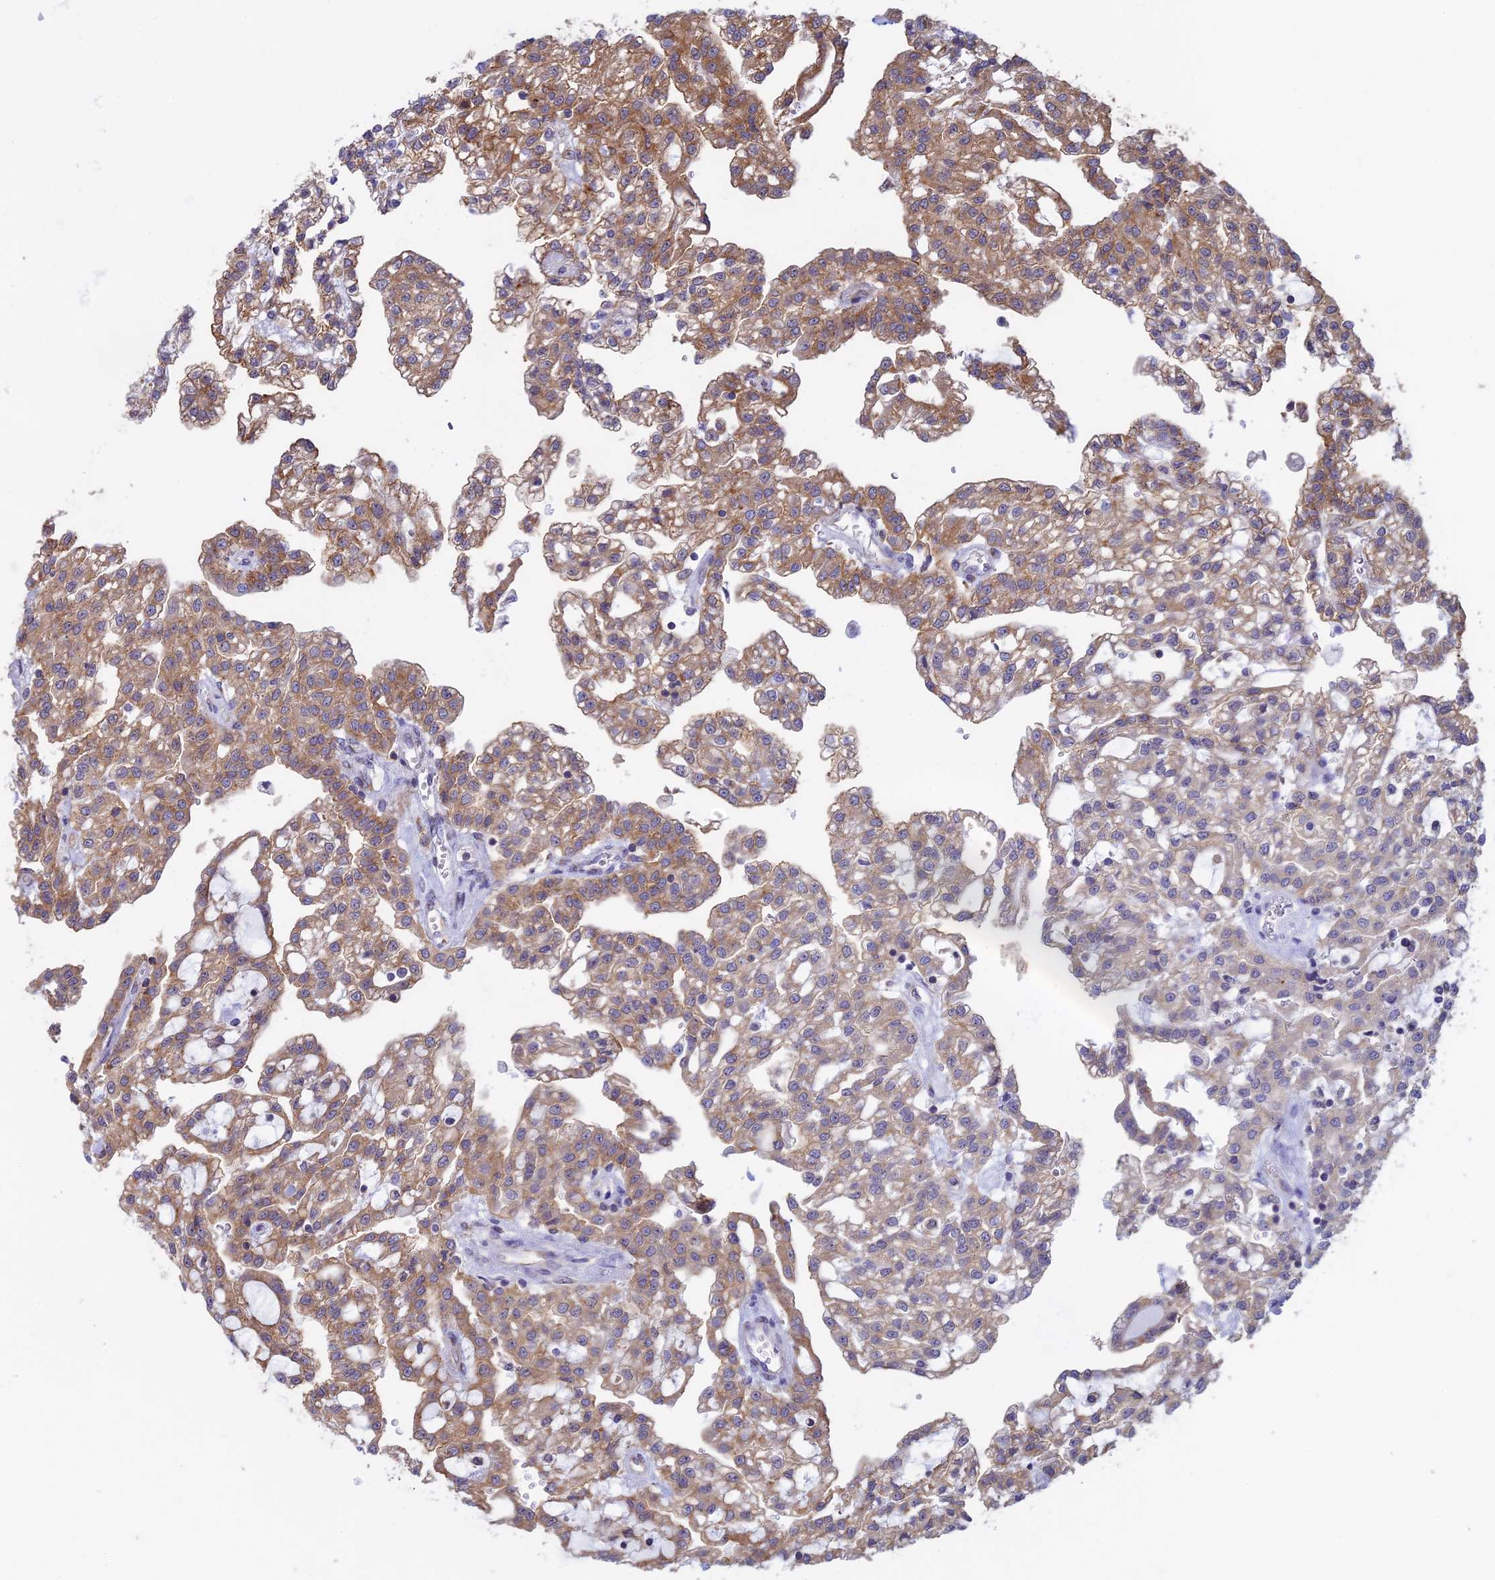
{"staining": {"intensity": "moderate", "quantity": ">75%", "location": "cytoplasmic/membranous"}, "tissue": "renal cancer", "cell_type": "Tumor cells", "image_type": "cancer", "snomed": [{"axis": "morphology", "description": "Adenocarcinoma, NOS"}, {"axis": "topography", "description": "Kidney"}], "caption": "Renal adenocarcinoma stained with a brown dye demonstrates moderate cytoplasmic/membranous positive staining in about >75% of tumor cells.", "gene": "CLINT1", "patient": {"sex": "male", "age": 63}}